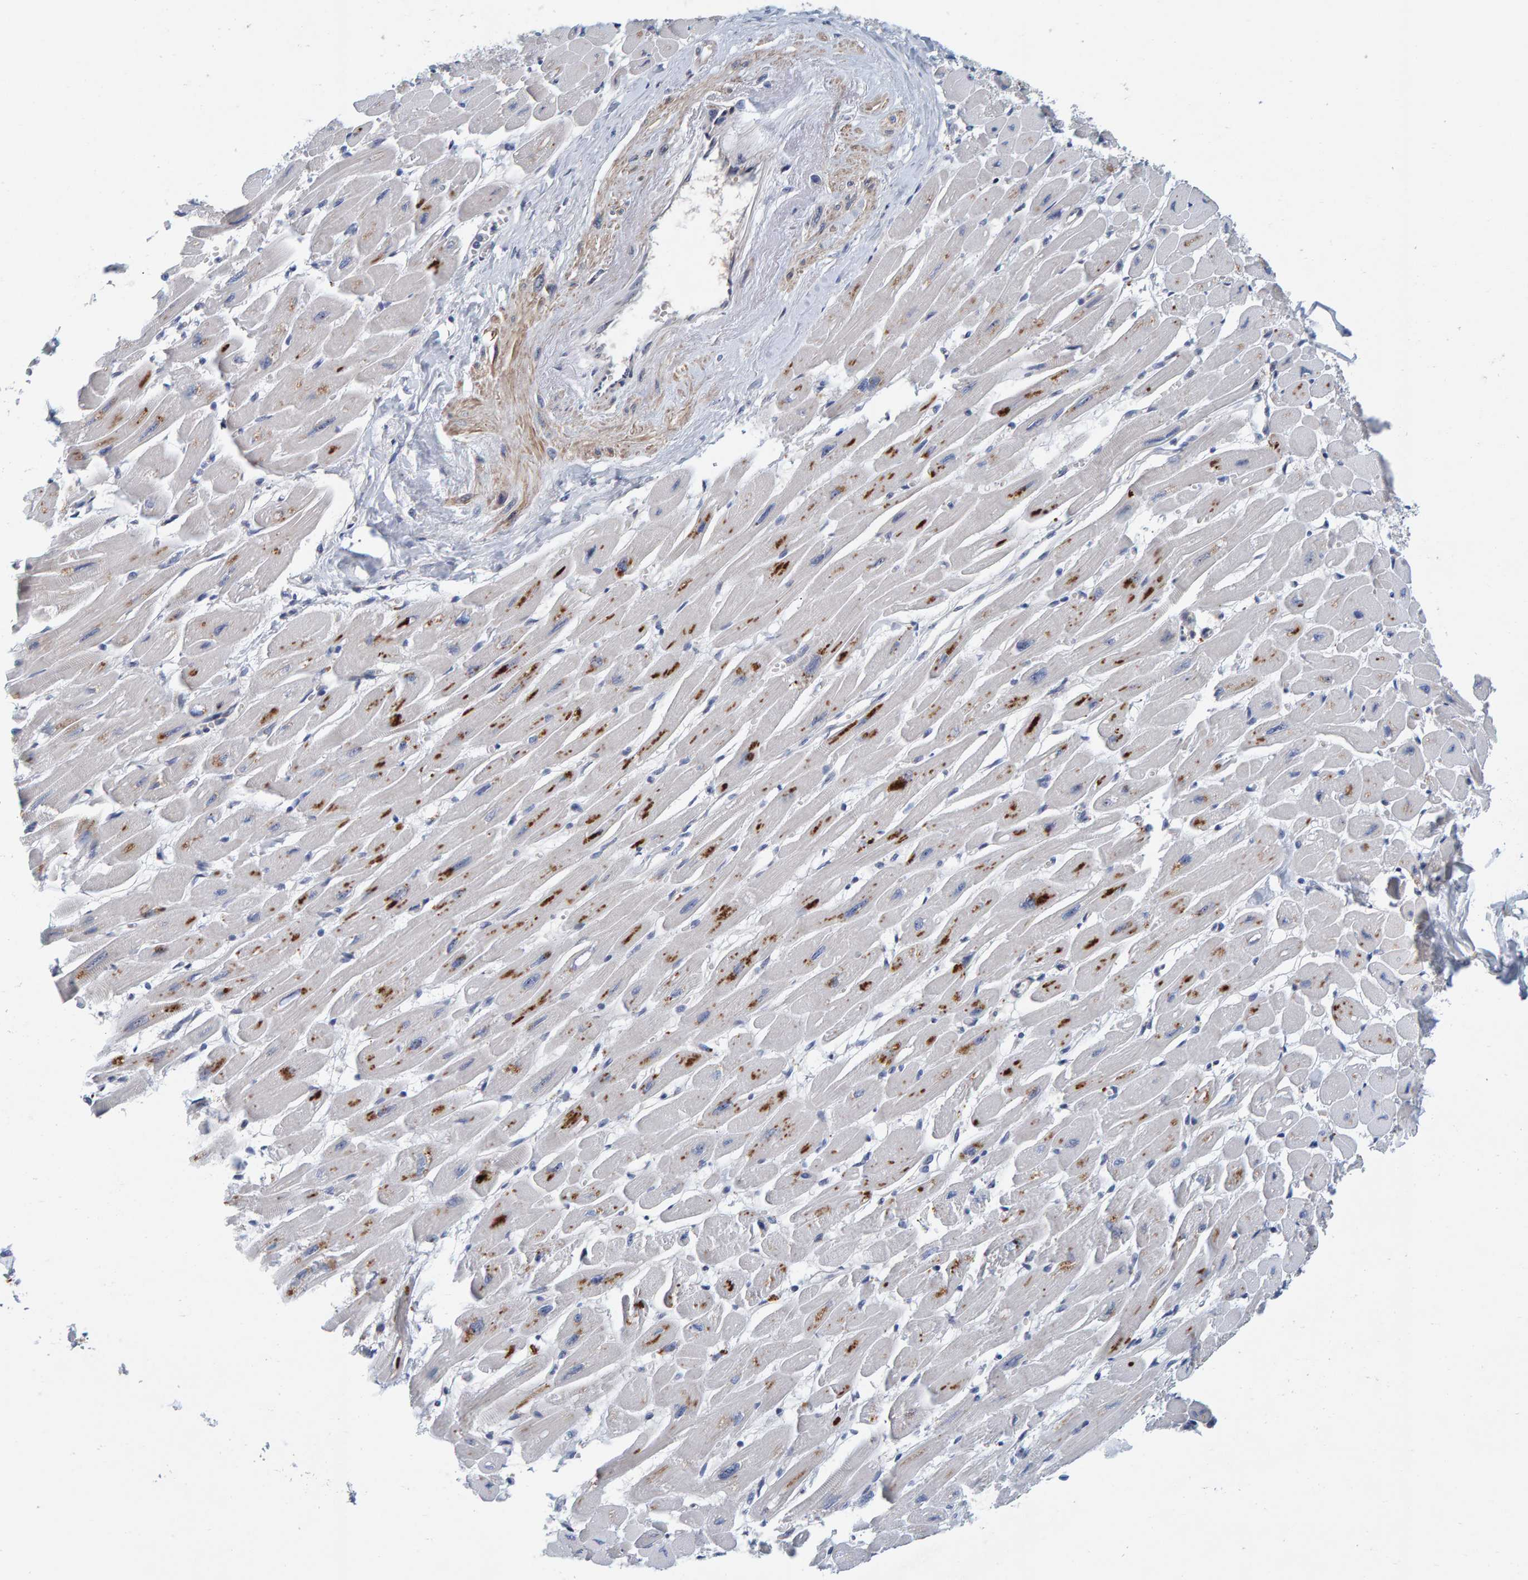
{"staining": {"intensity": "strong", "quantity": ">75%", "location": "cytoplasmic/membranous,nuclear"}, "tissue": "heart muscle", "cell_type": "Cardiomyocytes", "image_type": "normal", "snomed": [{"axis": "morphology", "description": "Normal tissue, NOS"}, {"axis": "topography", "description": "Heart"}], "caption": "Immunohistochemical staining of normal human heart muscle displays high levels of strong cytoplasmic/membranous,nuclear staining in about >75% of cardiomyocytes.", "gene": "NOL11", "patient": {"sex": "female", "age": 54}}